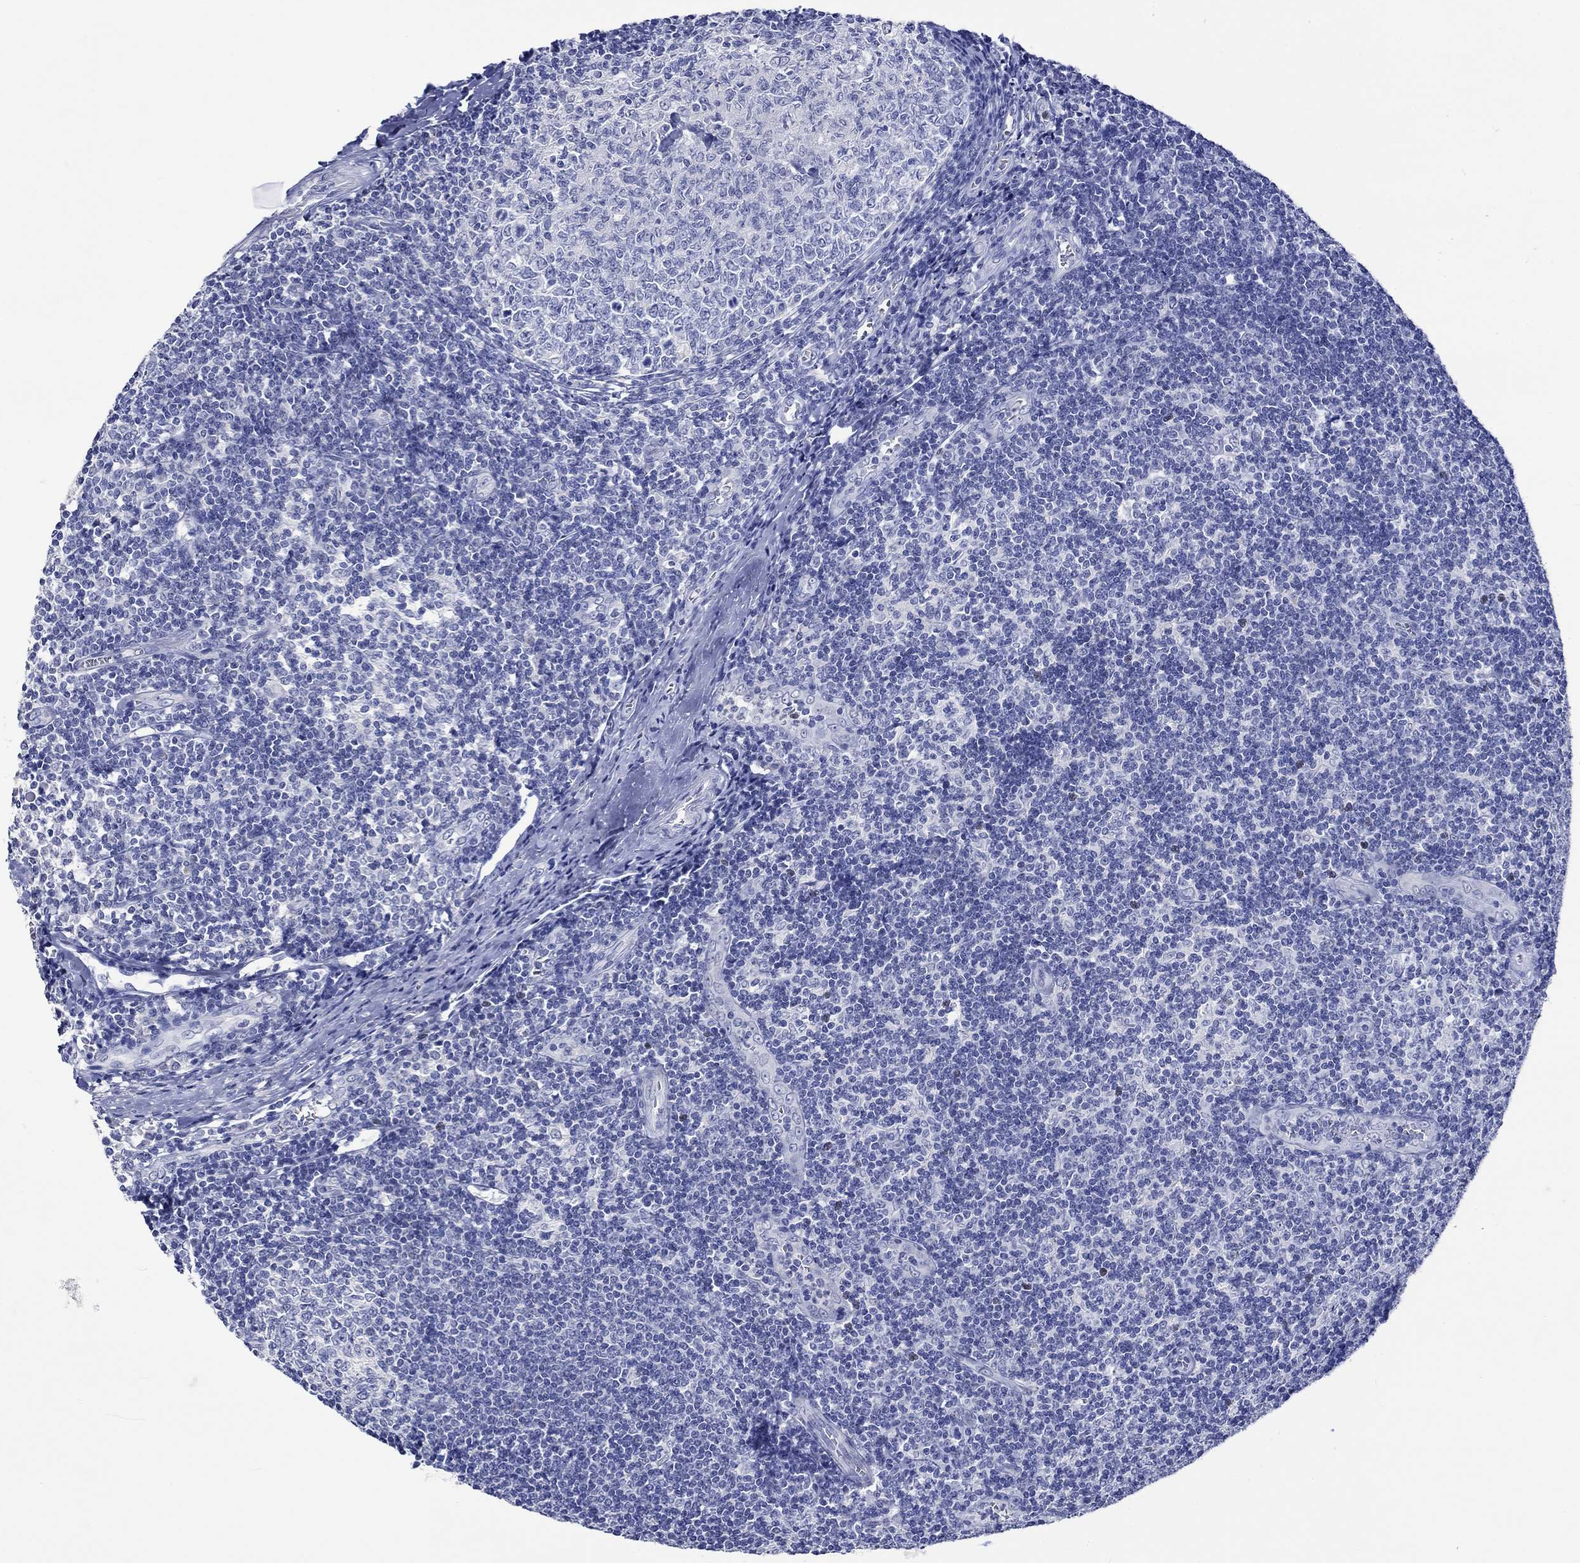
{"staining": {"intensity": "negative", "quantity": "none", "location": "none"}, "tissue": "tonsil", "cell_type": "Germinal center cells", "image_type": "normal", "snomed": [{"axis": "morphology", "description": "Normal tissue, NOS"}, {"axis": "topography", "description": "Tonsil"}], "caption": "High magnification brightfield microscopy of normal tonsil stained with DAB (brown) and counterstained with hematoxylin (blue): germinal center cells show no significant positivity.", "gene": "KLHL35", "patient": {"sex": "male", "age": 33}}